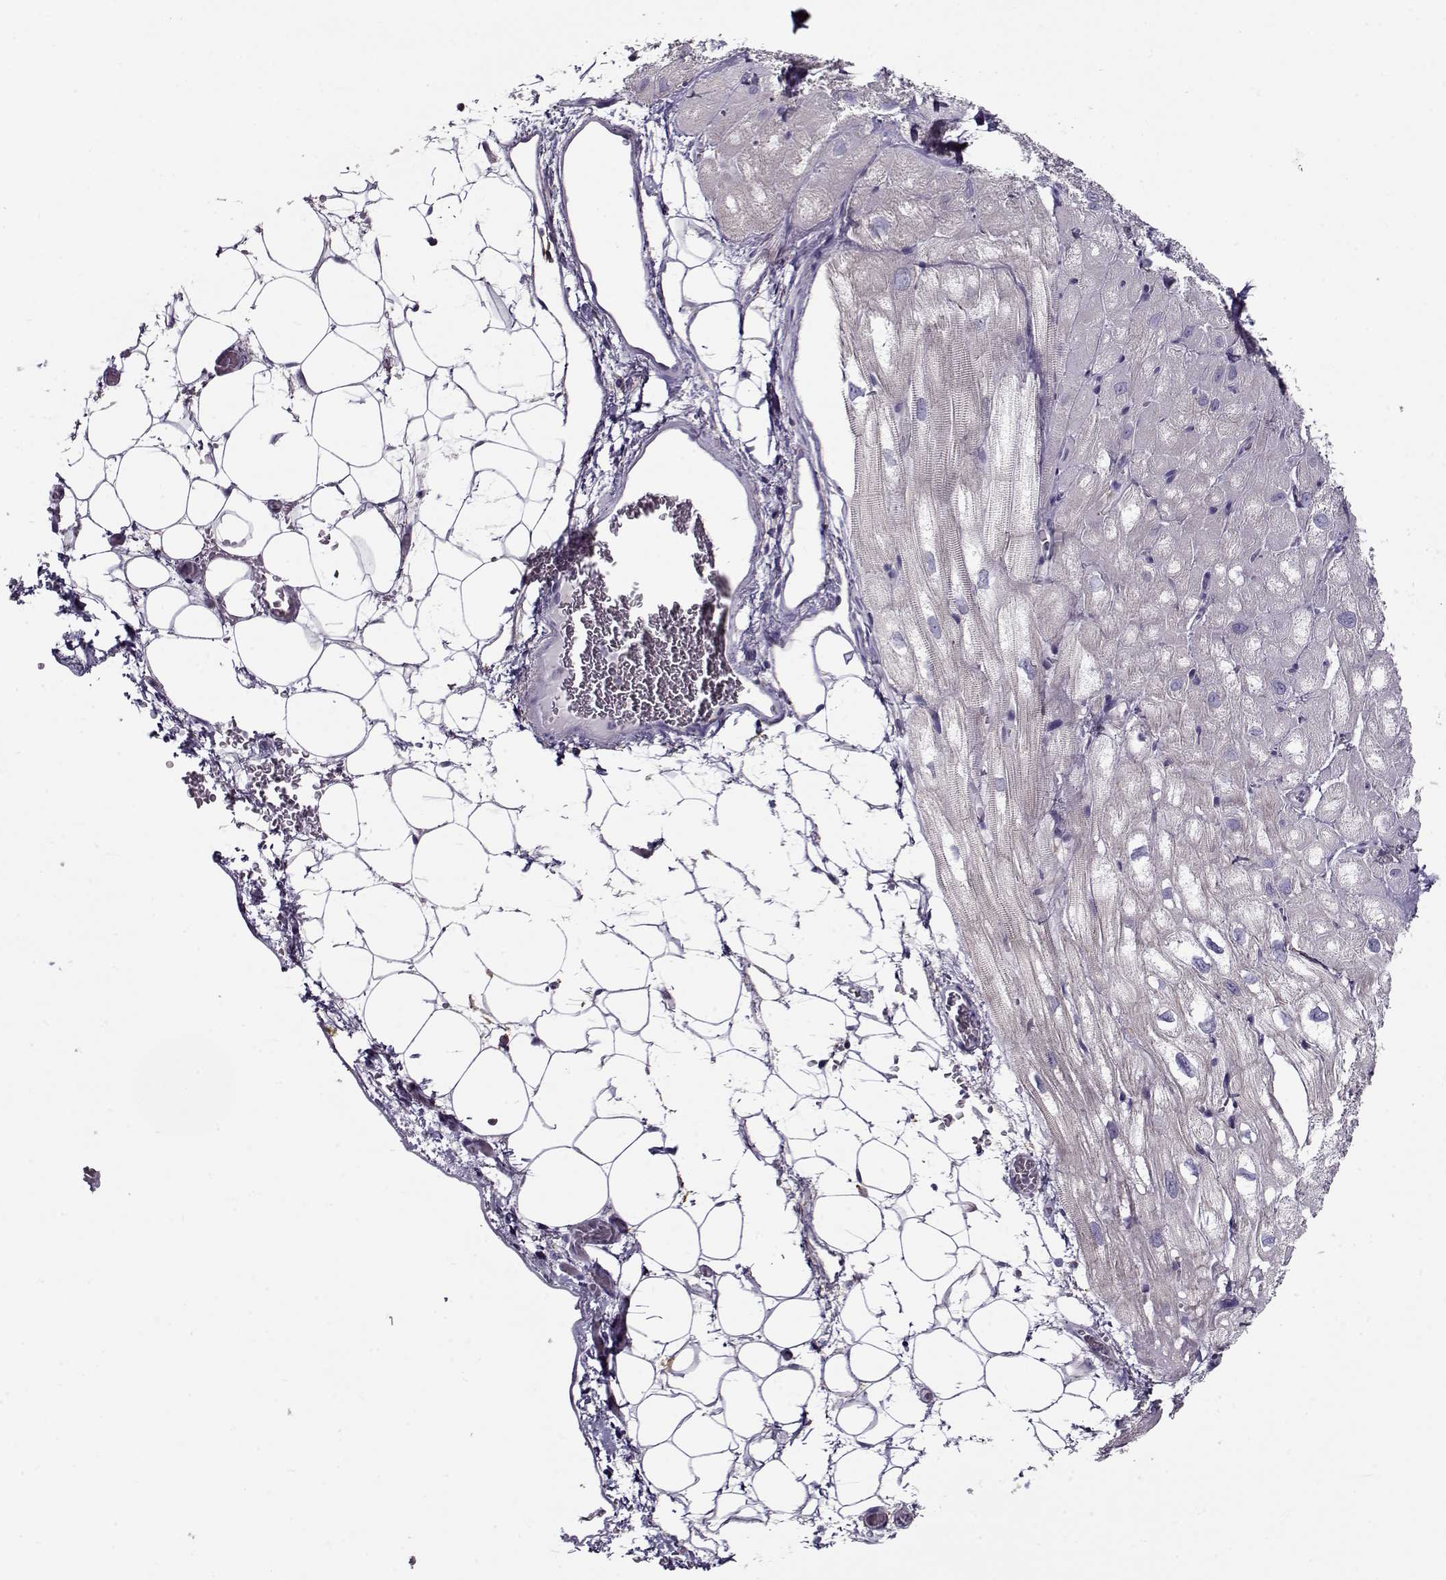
{"staining": {"intensity": "negative", "quantity": "none", "location": "none"}, "tissue": "heart muscle", "cell_type": "Cardiomyocytes", "image_type": "normal", "snomed": [{"axis": "morphology", "description": "Normal tissue, NOS"}, {"axis": "topography", "description": "Heart"}], "caption": "Protein analysis of normal heart muscle demonstrates no significant positivity in cardiomyocytes.", "gene": "PP2D1", "patient": {"sex": "male", "age": 61}}